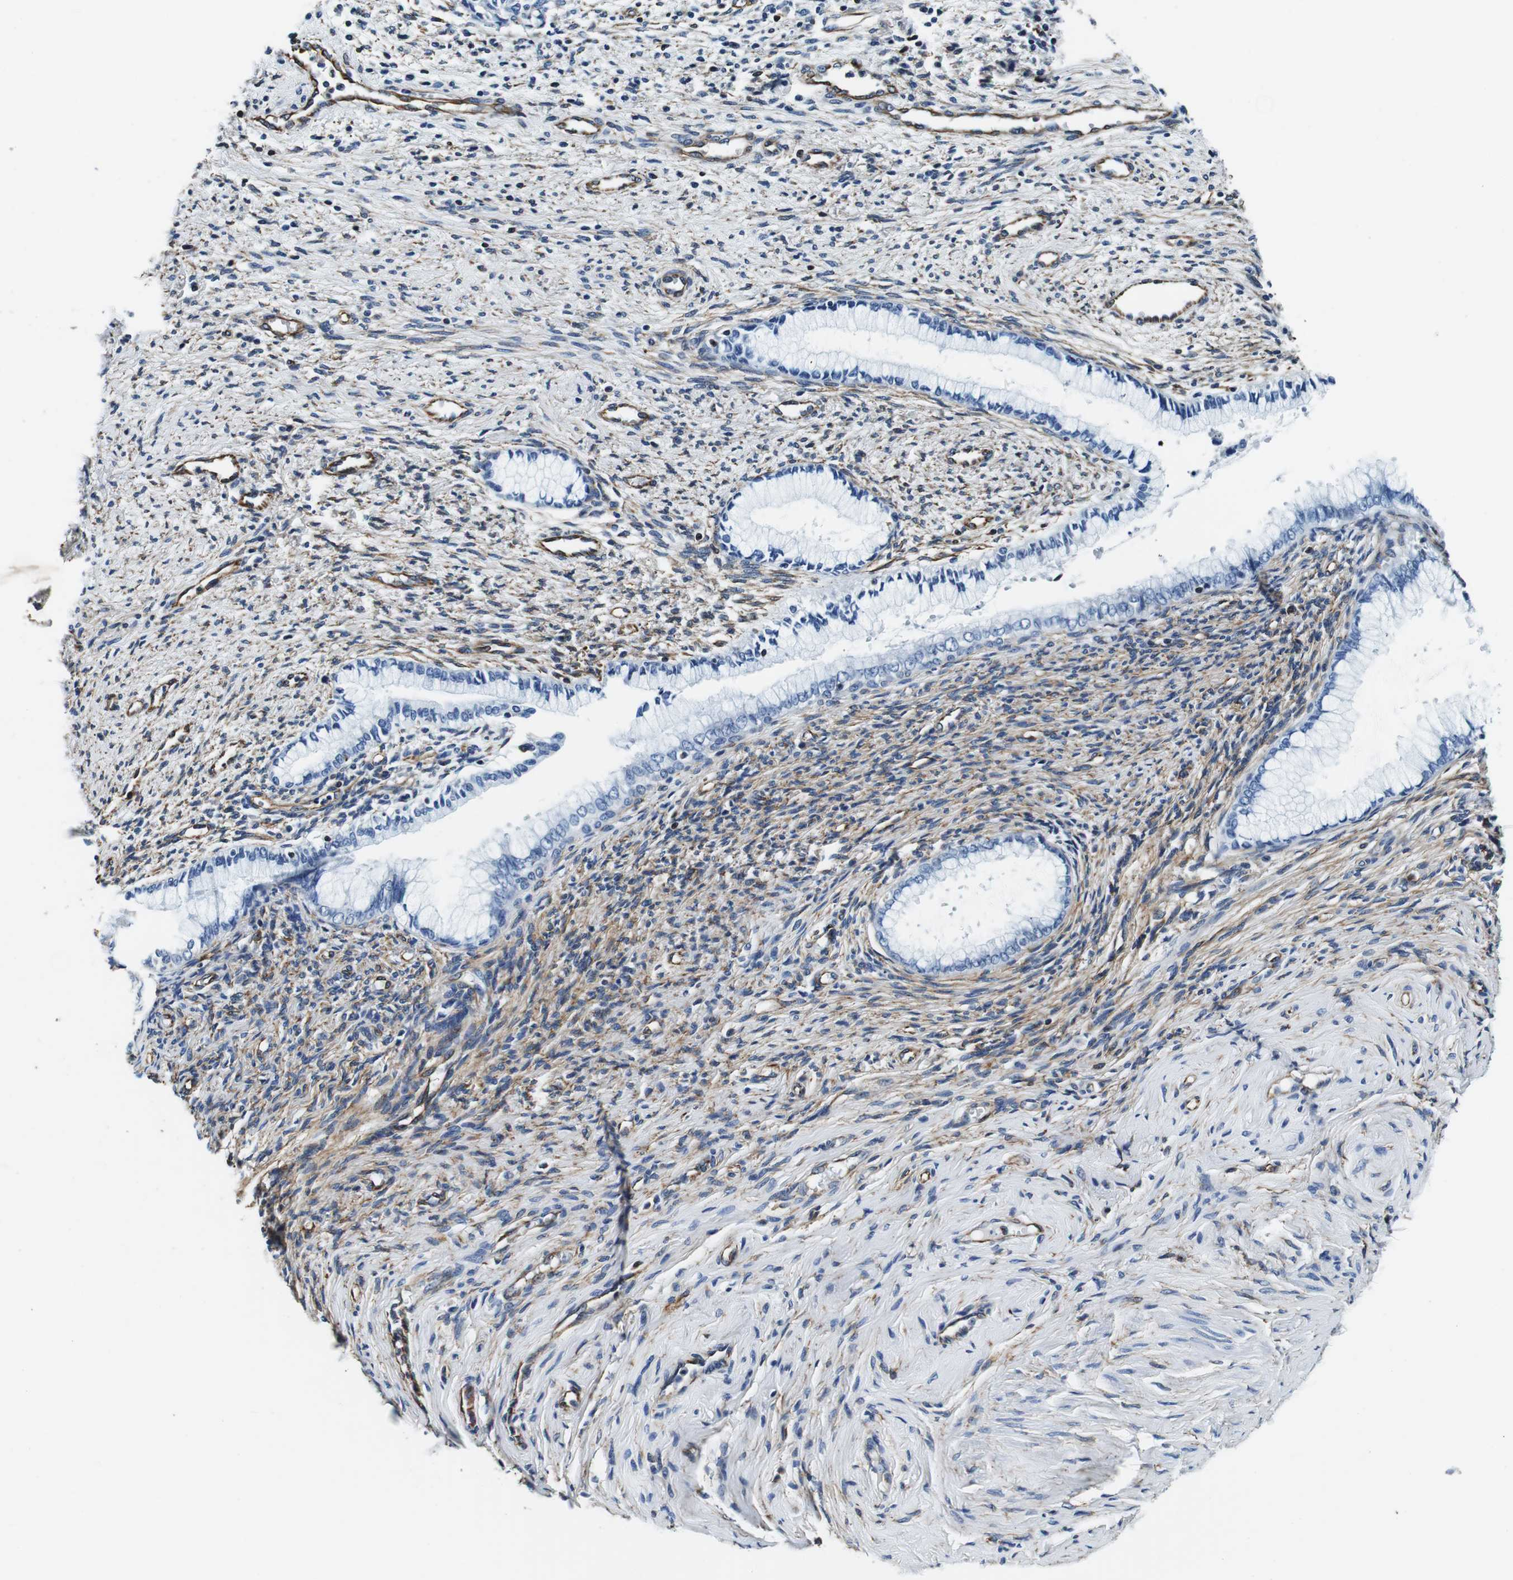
{"staining": {"intensity": "negative", "quantity": "none", "location": "none"}, "tissue": "cervical cancer", "cell_type": "Tumor cells", "image_type": "cancer", "snomed": [{"axis": "morphology", "description": "Squamous cell carcinoma, NOS"}, {"axis": "topography", "description": "Cervix"}], "caption": "A high-resolution micrograph shows immunohistochemistry (IHC) staining of cervical cancer, which demonstrates no significant expression in tumor cells.", "gene": "GJE1", "patient": {"sex": "female", "age": 63}}